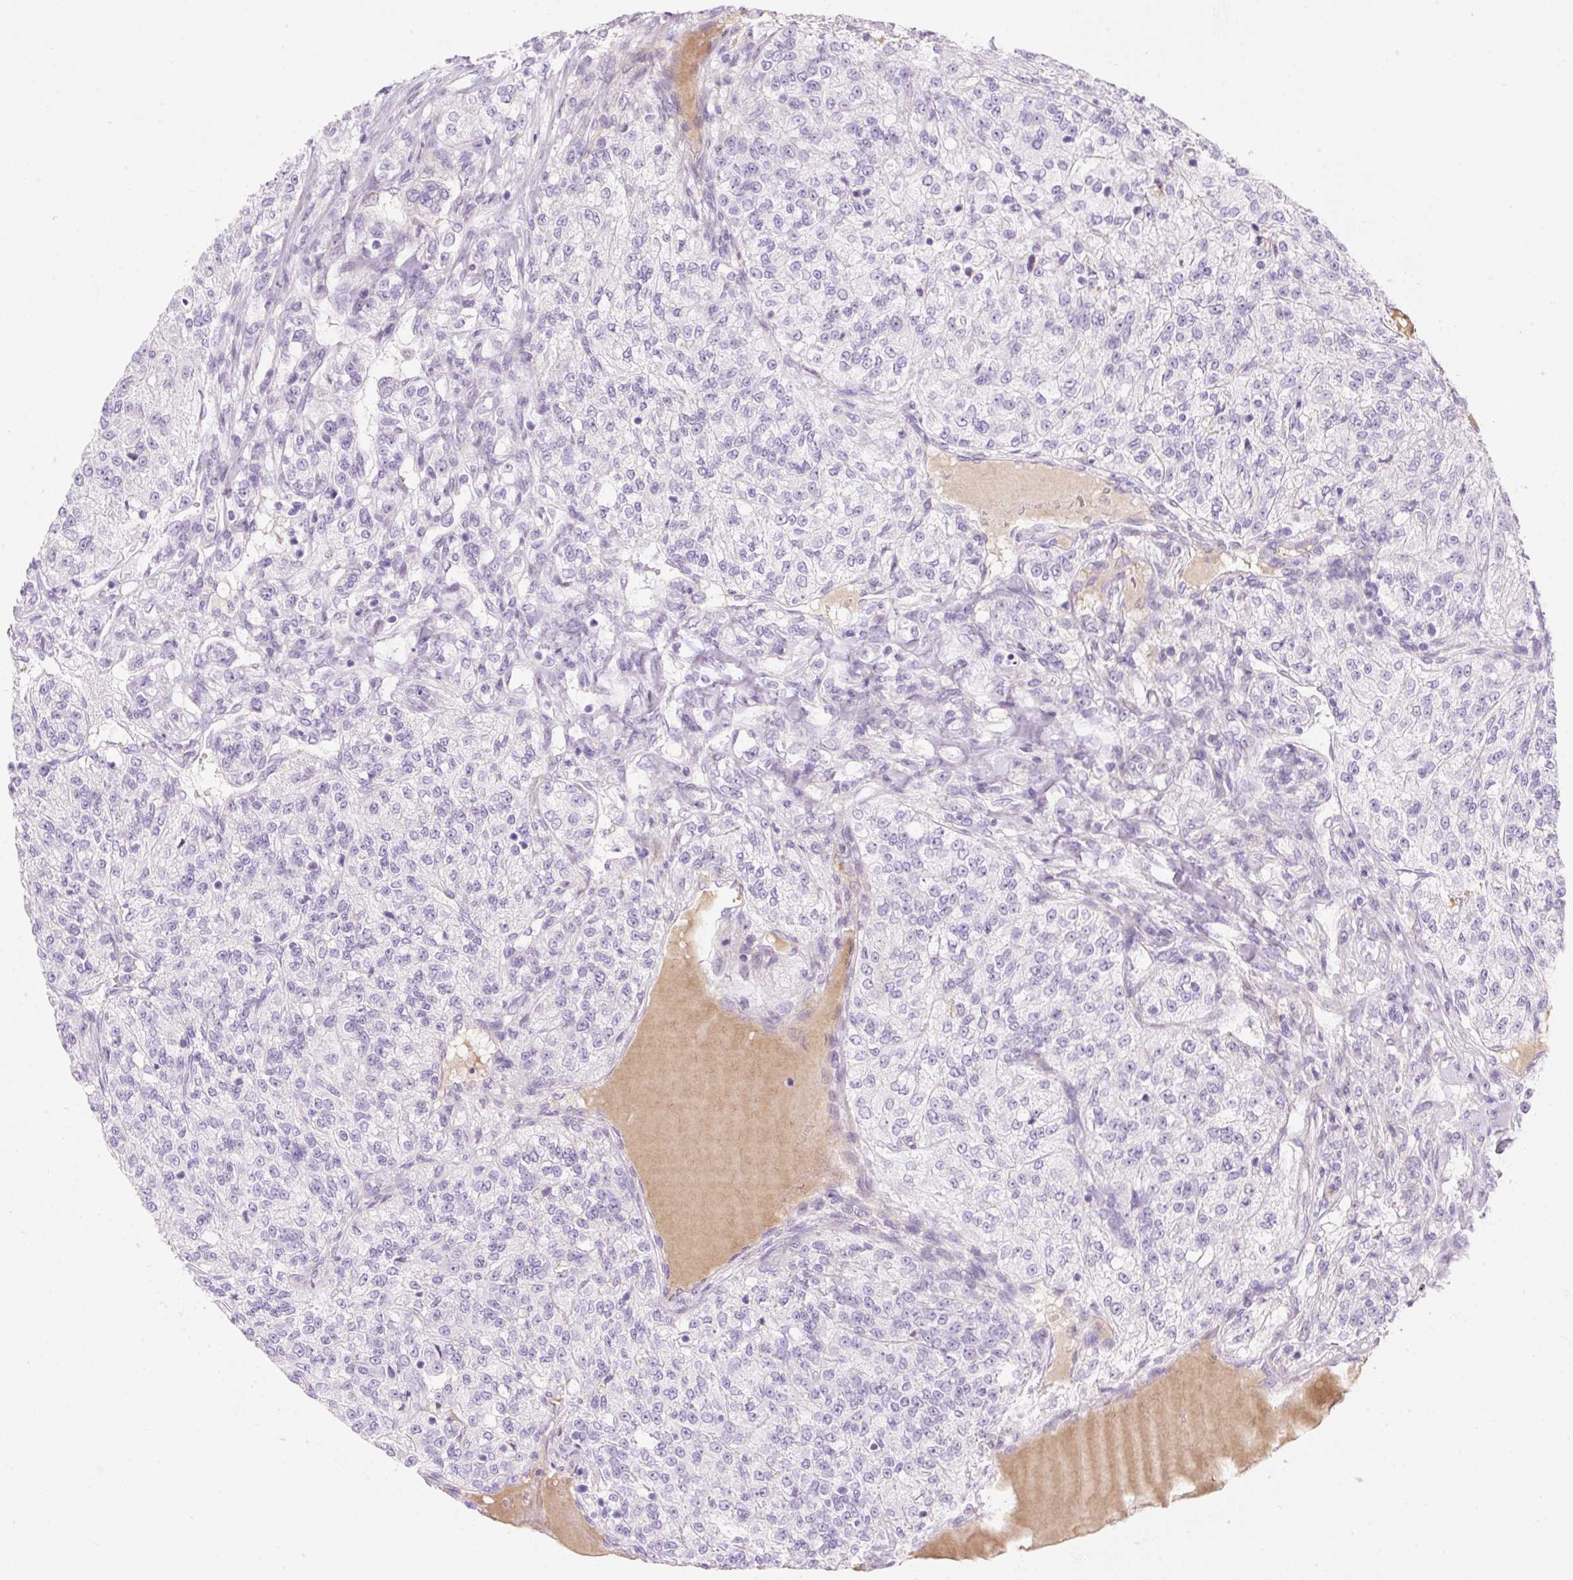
{"staining": {"intensity": "negative", "quantity": "none", "location": "none"}, "tissue": "renal cancer", "cell_type": "Tumor cells", "image_type": "cancer", "snomed": [{"axis": "morphology", "description": "Adenocarcinoma, NOS"}, {"axis": "topography", "description": "Kidney"}], "caption": "Immunohistochemical staining of adenocarcinoma (renal) displays no significant staining in tumor cells. The staining is performed using DAB brown chromogen with nuclei counter-stained in using hematoxylin.", "gene": "ZNF121", "patient": {"sex": "female", "age": 63}}